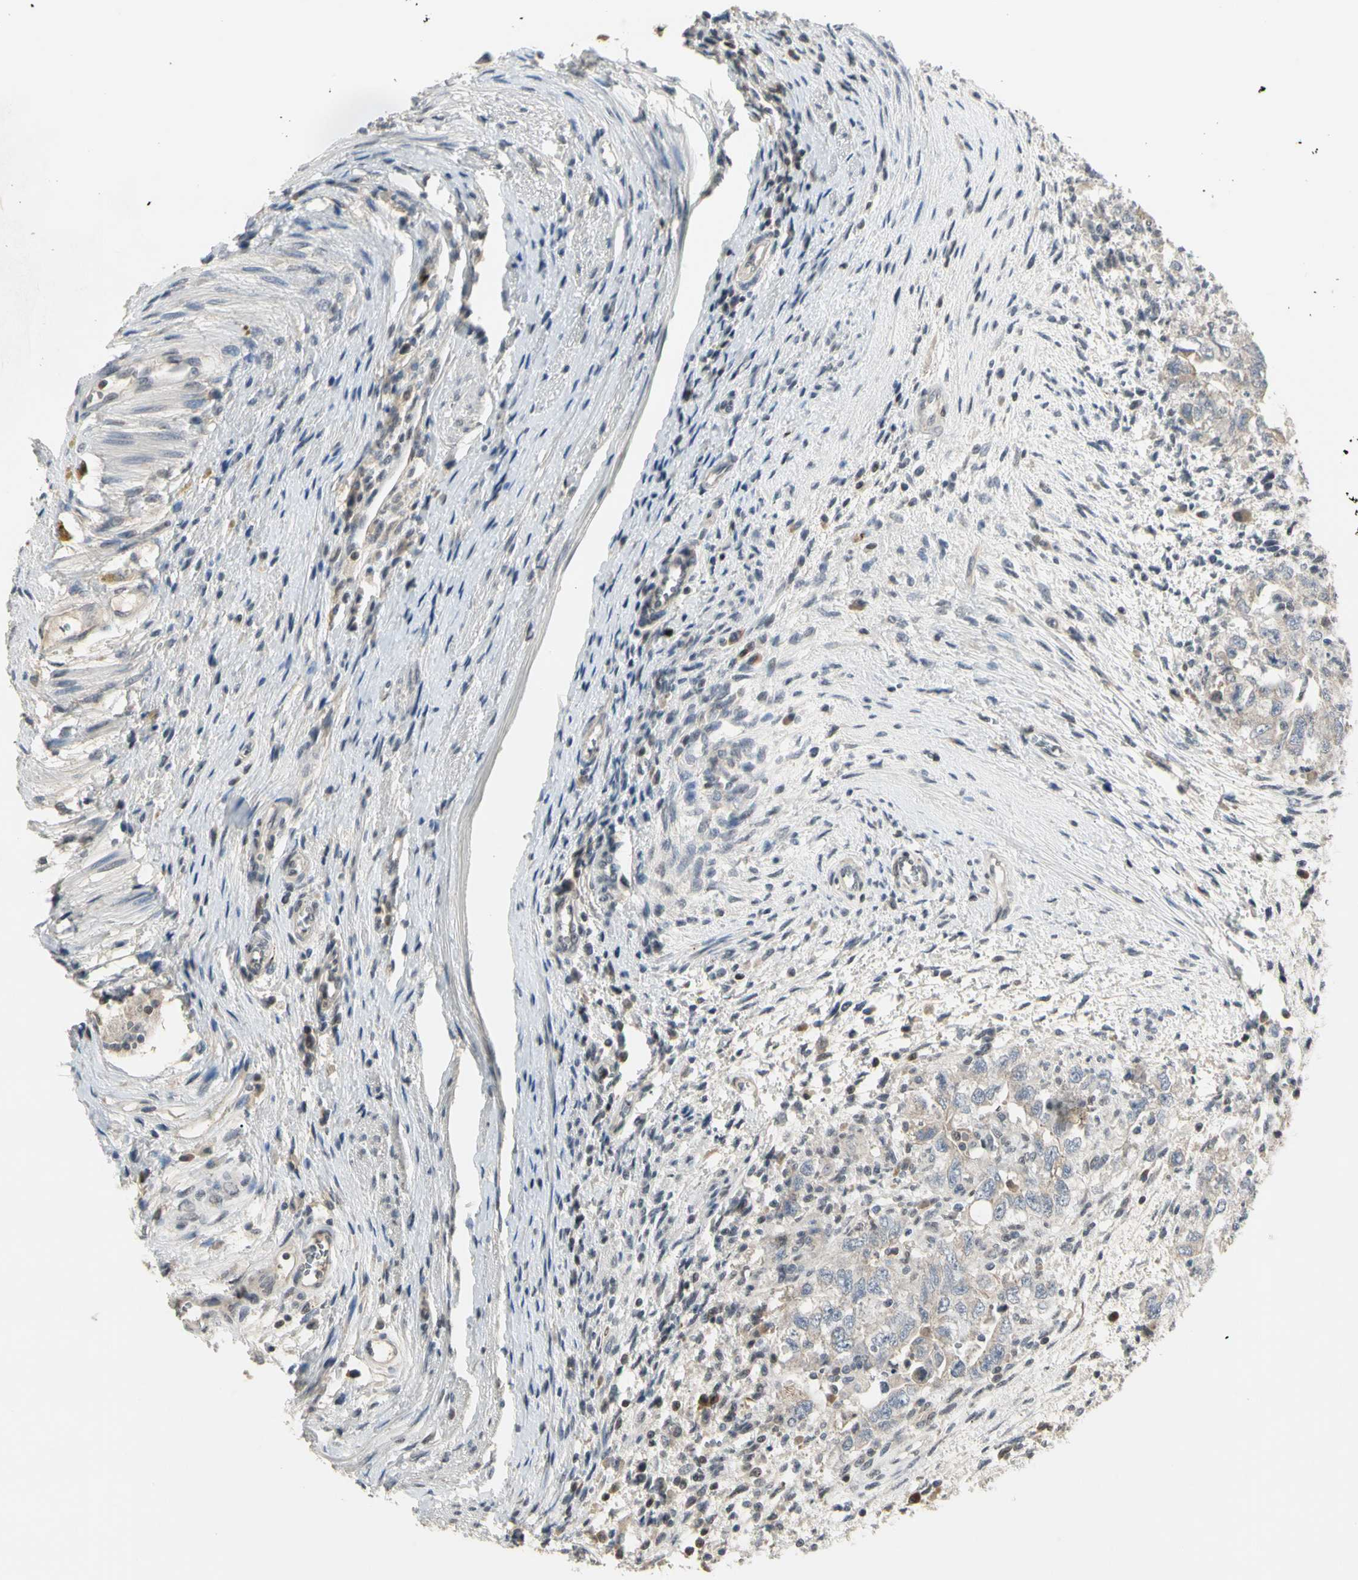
{"staining": {"intensity": "negative", "quantity": "none", "location": "none"}, "tissue": "testis cancer", "cell_type": "Tumor cells", "image_type": "cancer", "snomed": [{"axis": "morphology", "description": "Carcinoma, Embryonal, NOS"}, {"axis": "topography", "description": "Testis"}], "caption": "There is no significant positivity in tumor cells of testis cancer (embryonal carcinoma). (Stains: DAB immunohistochemistry (IHC) with hematoxylin counter stain, Microscopy: brightfield microscopy at high magnification).", "gene": "GREM1", "patient": {"sex": "male", "age": 26}}